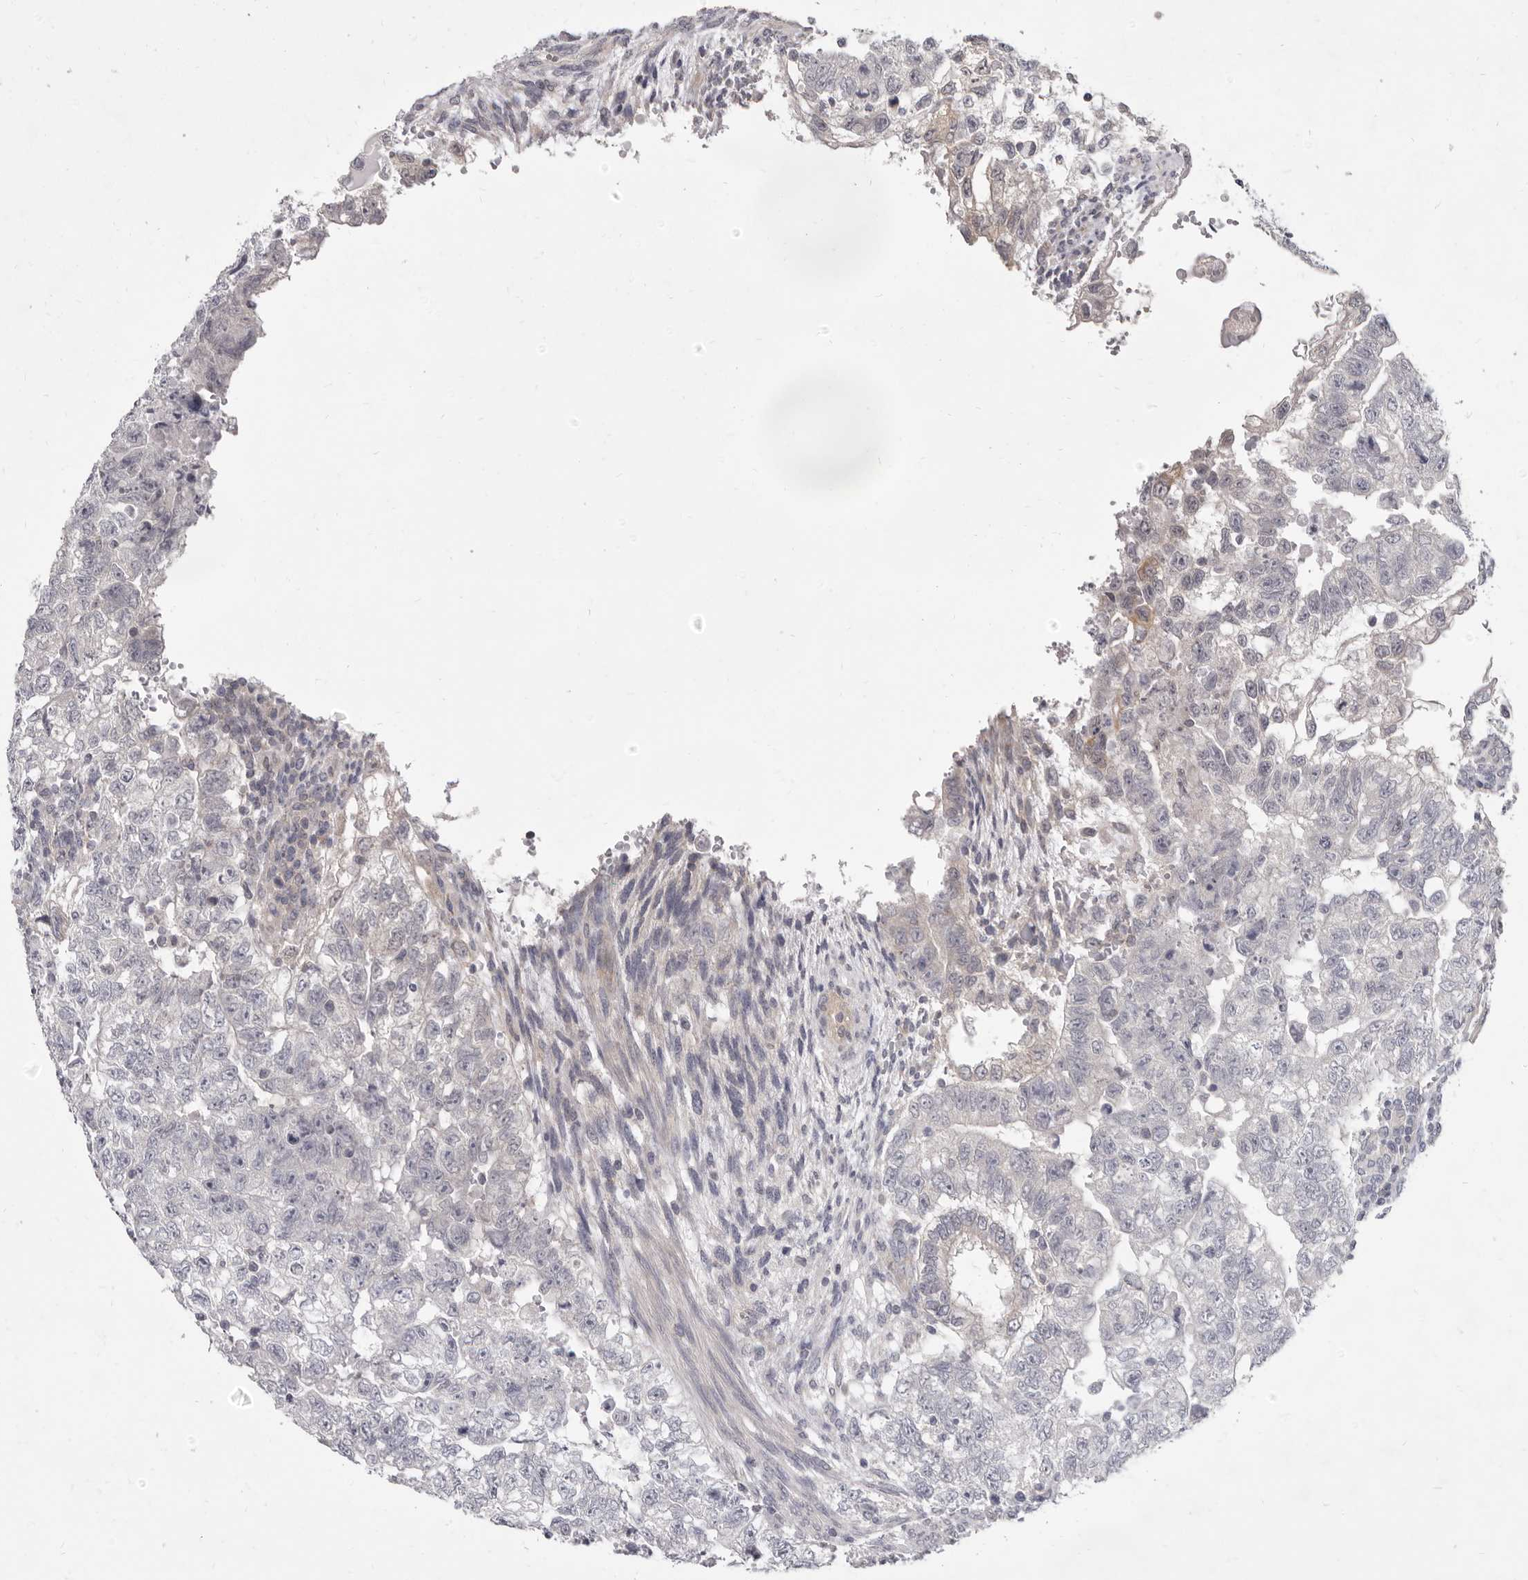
{"staining": {"intensity": "negative", "quantity": "none", "location": "none"}, "tissue": "testis cancer", "cell_type": "Tumor cells", "image_type": "cancer", "snomed": [{"axis": "morphology", "description": "Carcinoma, Embryonal, NOS"}, {"axis": "topography", "description": "Testis"}], "caption": "This histopathology image is of testis cancer (embryonal carcinoma) stained with IHC to label a protein in brown with the nuclei are counter-stained blue. There is no staining in tumor cells.", "gene": "GSK3B", "patient": {"sex": "male", "age": 37}}